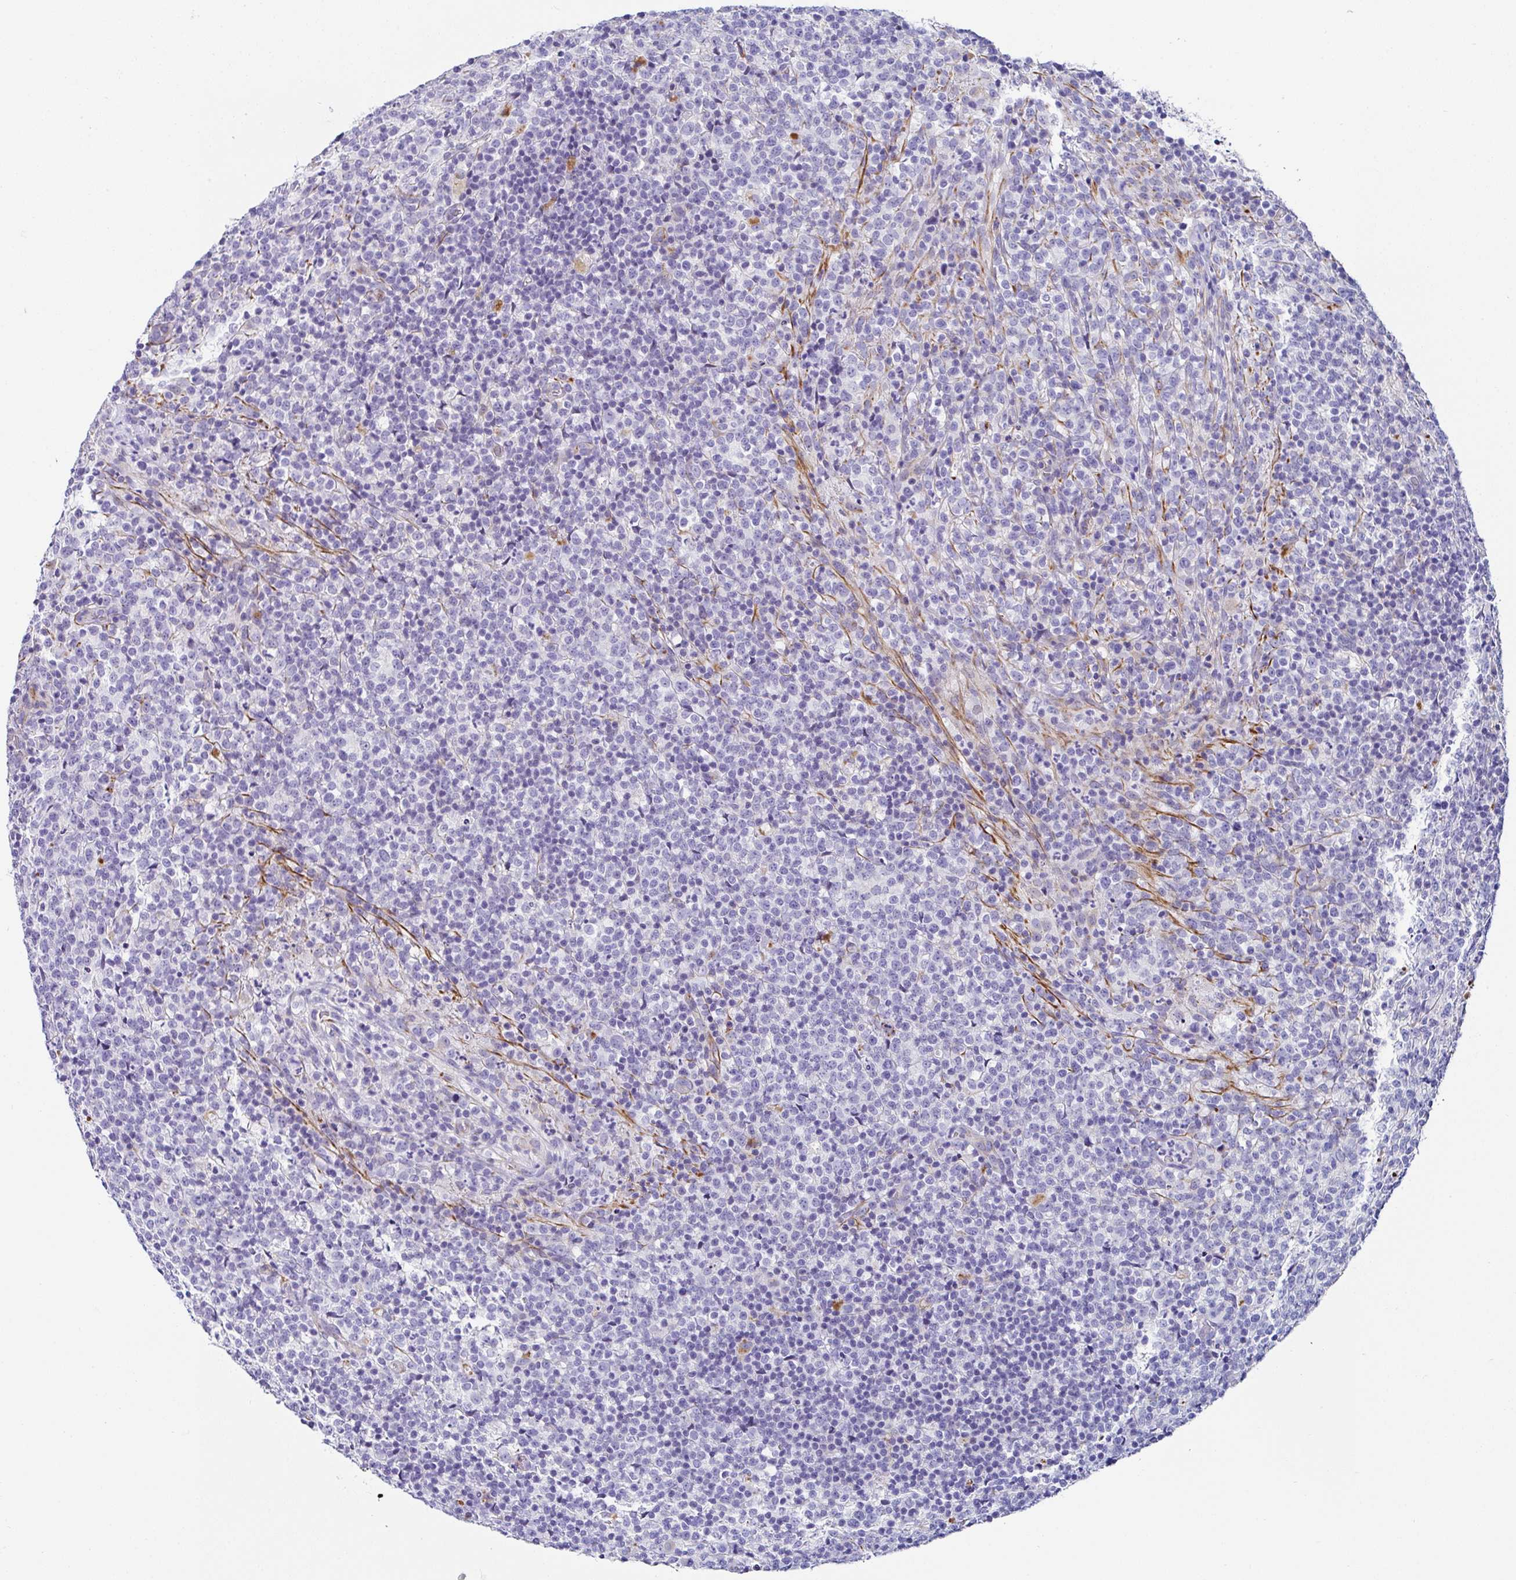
{"staining": {"intensity": "negative", "quantity": "none", "location": "none"}, "tissue": "lymphoma", "cell_type": "Tumor cells", "image_type": "cancer", "snomed": [{"axis": "morphology", "description": "Malignant lymphoma, non-Hodgkin's type, High grade"}, {"axis": "topography", "description": "Lymph node"}], "caption": "Immunohistochemistry histopathology image of neoplastic tissue: human lymphoma stained with DAB reveals no significant protein expression in tumor cells. The staining was performed using DAB to visualize the protein expression in brown, while the nuclei were stained in blue with hematoxylin (Magnification: 20x).", "gene": "TMPRSS11E", "patient": {"sex": "male", "age": 54}}